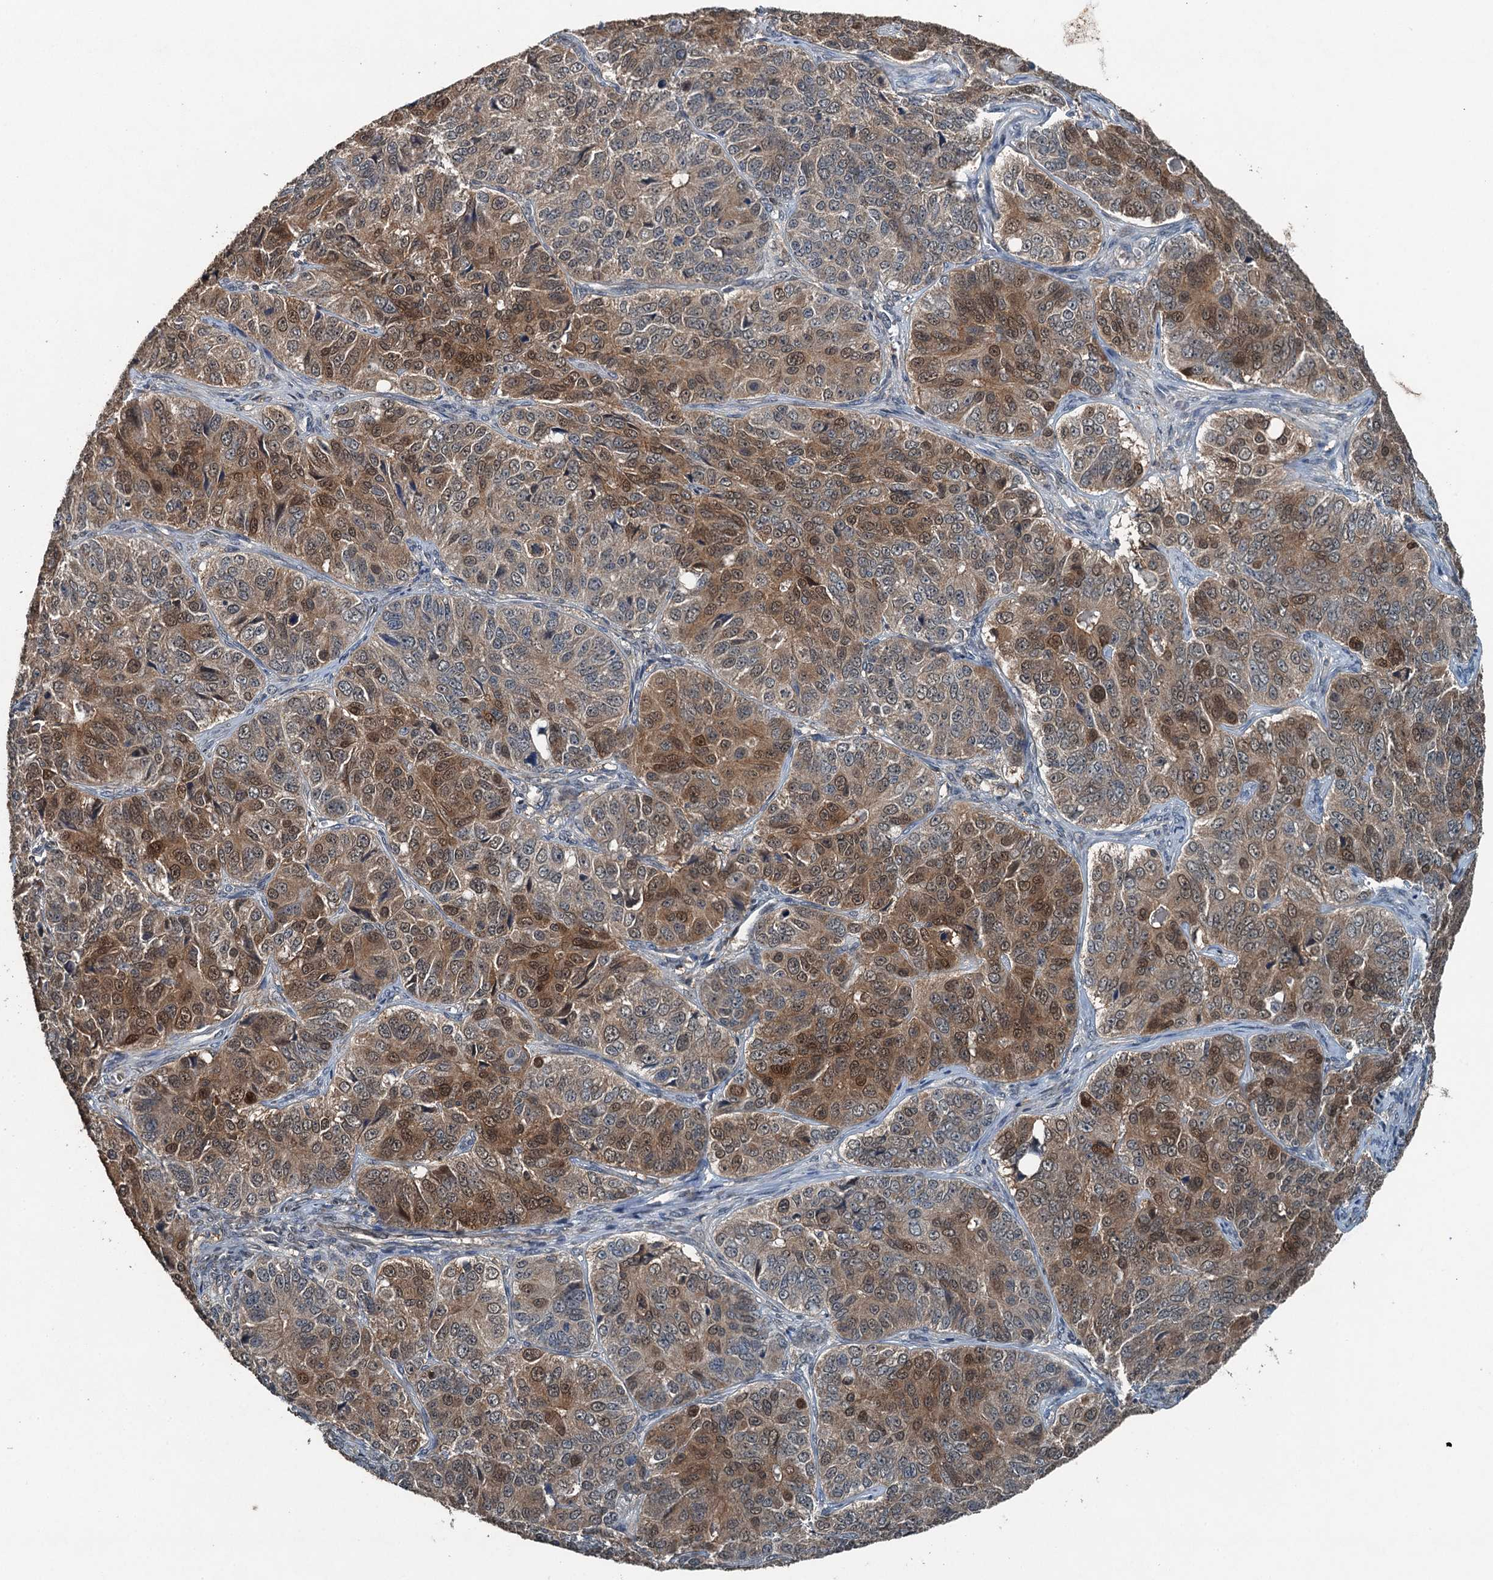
{"staining": {"intensity": "moderate", "quantity": "25%-75%", "location": "cytoplasmic/membranous,nuclear"}, "tissue": "ovarian cancer", "cell_type": "Tumor cells", "image_type": "cancer", "snomed": [{"axis": "morphology", "description": "Carcinoma, endometroid"}, {"axis": "topography", "description": "Ovary"}], "caption": "Brown immunohistochemical staining in human ovarian cancer shows moderate cytoplasmic/membranous and nuclear positivity in about 25%-75% of tumor cells.", "gene": "TCTN1", "patient": {"sex": "female", "age": 51}}